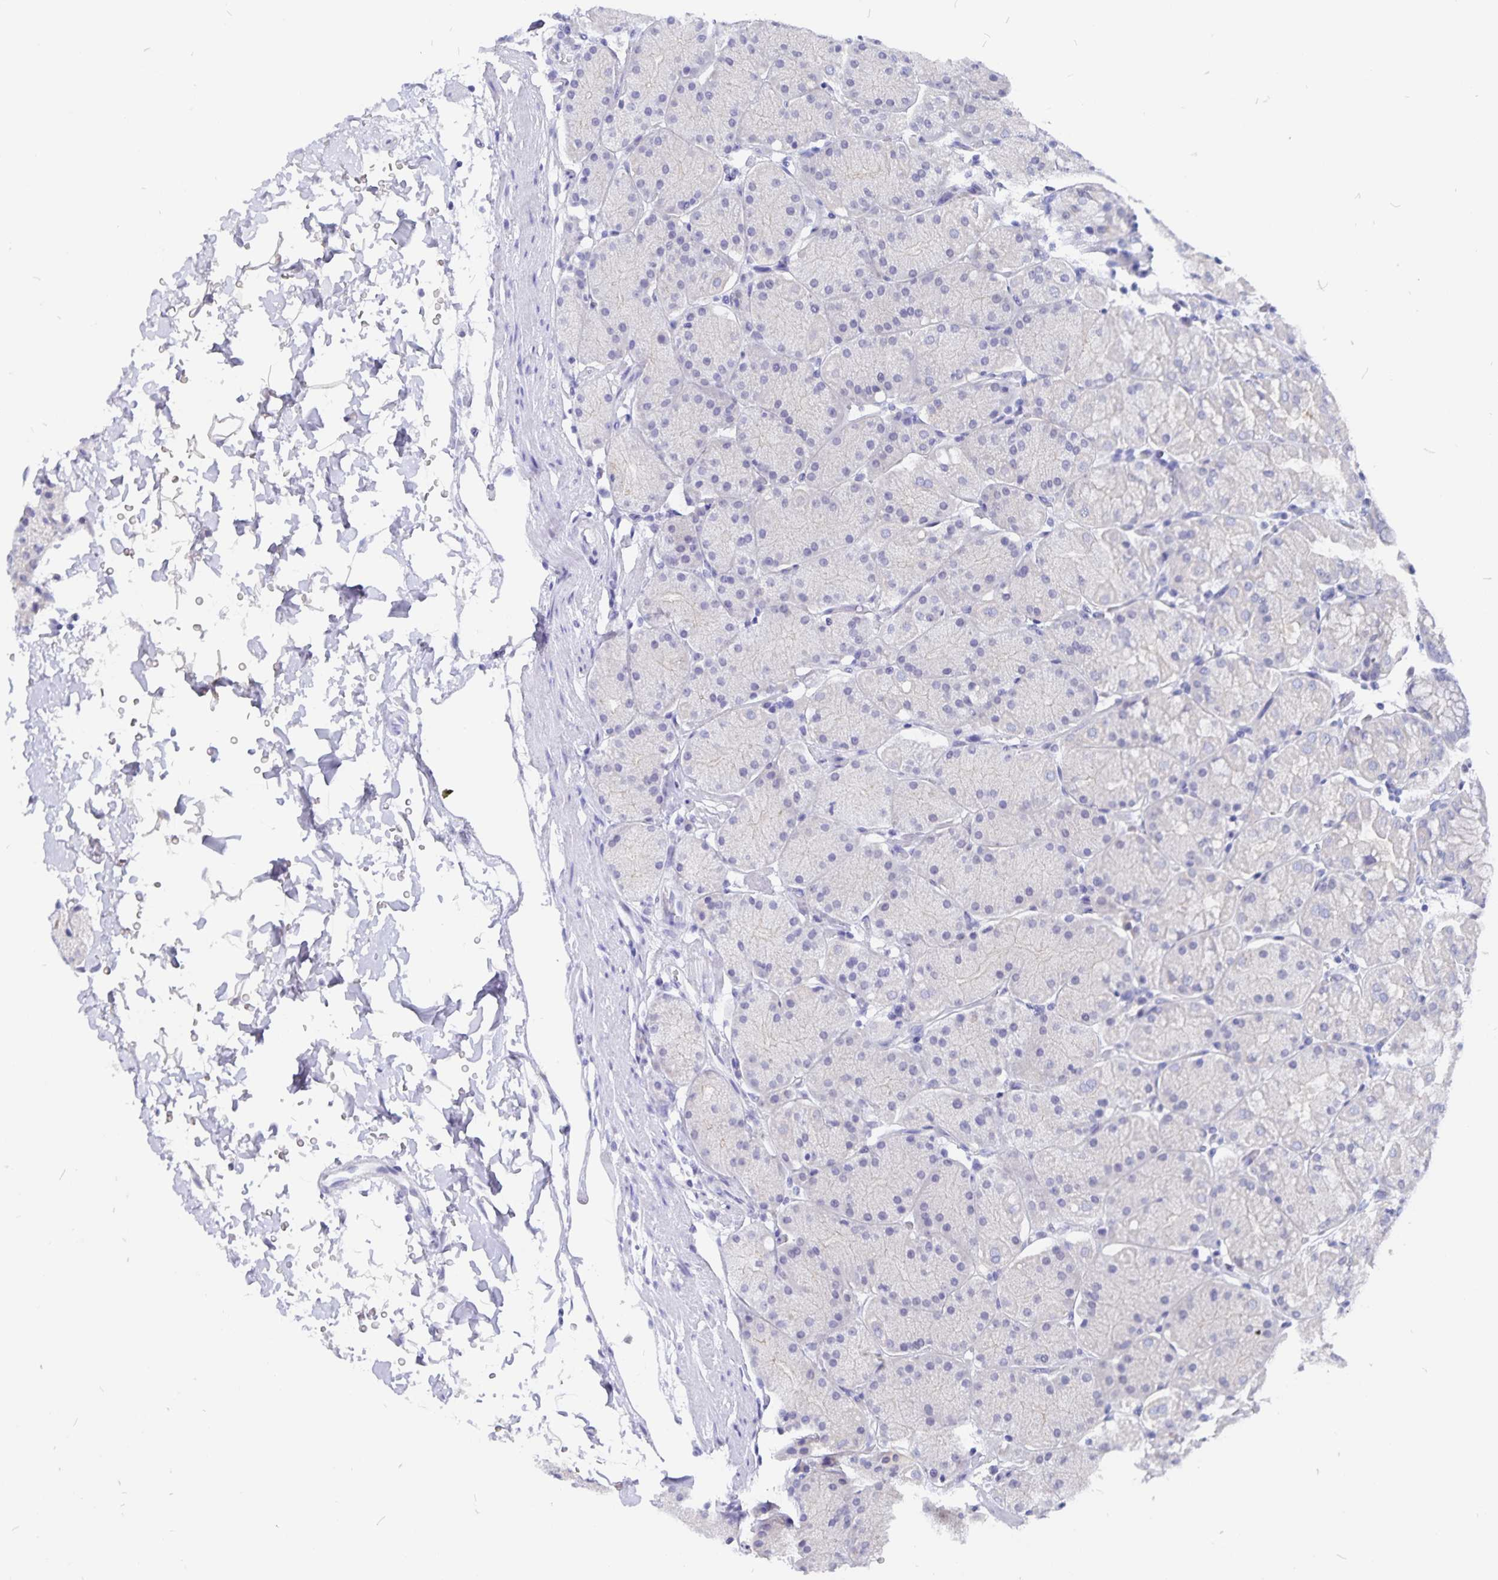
{"staining": {"intensity": "negative", "quantity": "none", "location": "none"}, "tissue": "stomach", "cell_type": "Glandular cells", "image_type": "normal", "snomed": [{"axis": "morphology", "description": "Normal tissue, NOS"}, {"axis": "topography", "description": "Stomach, upper"}, {"axis": "topography", "description": "Stomach"}], "caption": "Stomach stained for a protein using immunohistochemistry (IHC) demonstrates no staining glandular cells.", "gene": "SNTN", "patient": {"sex": "male", "age": 76}}